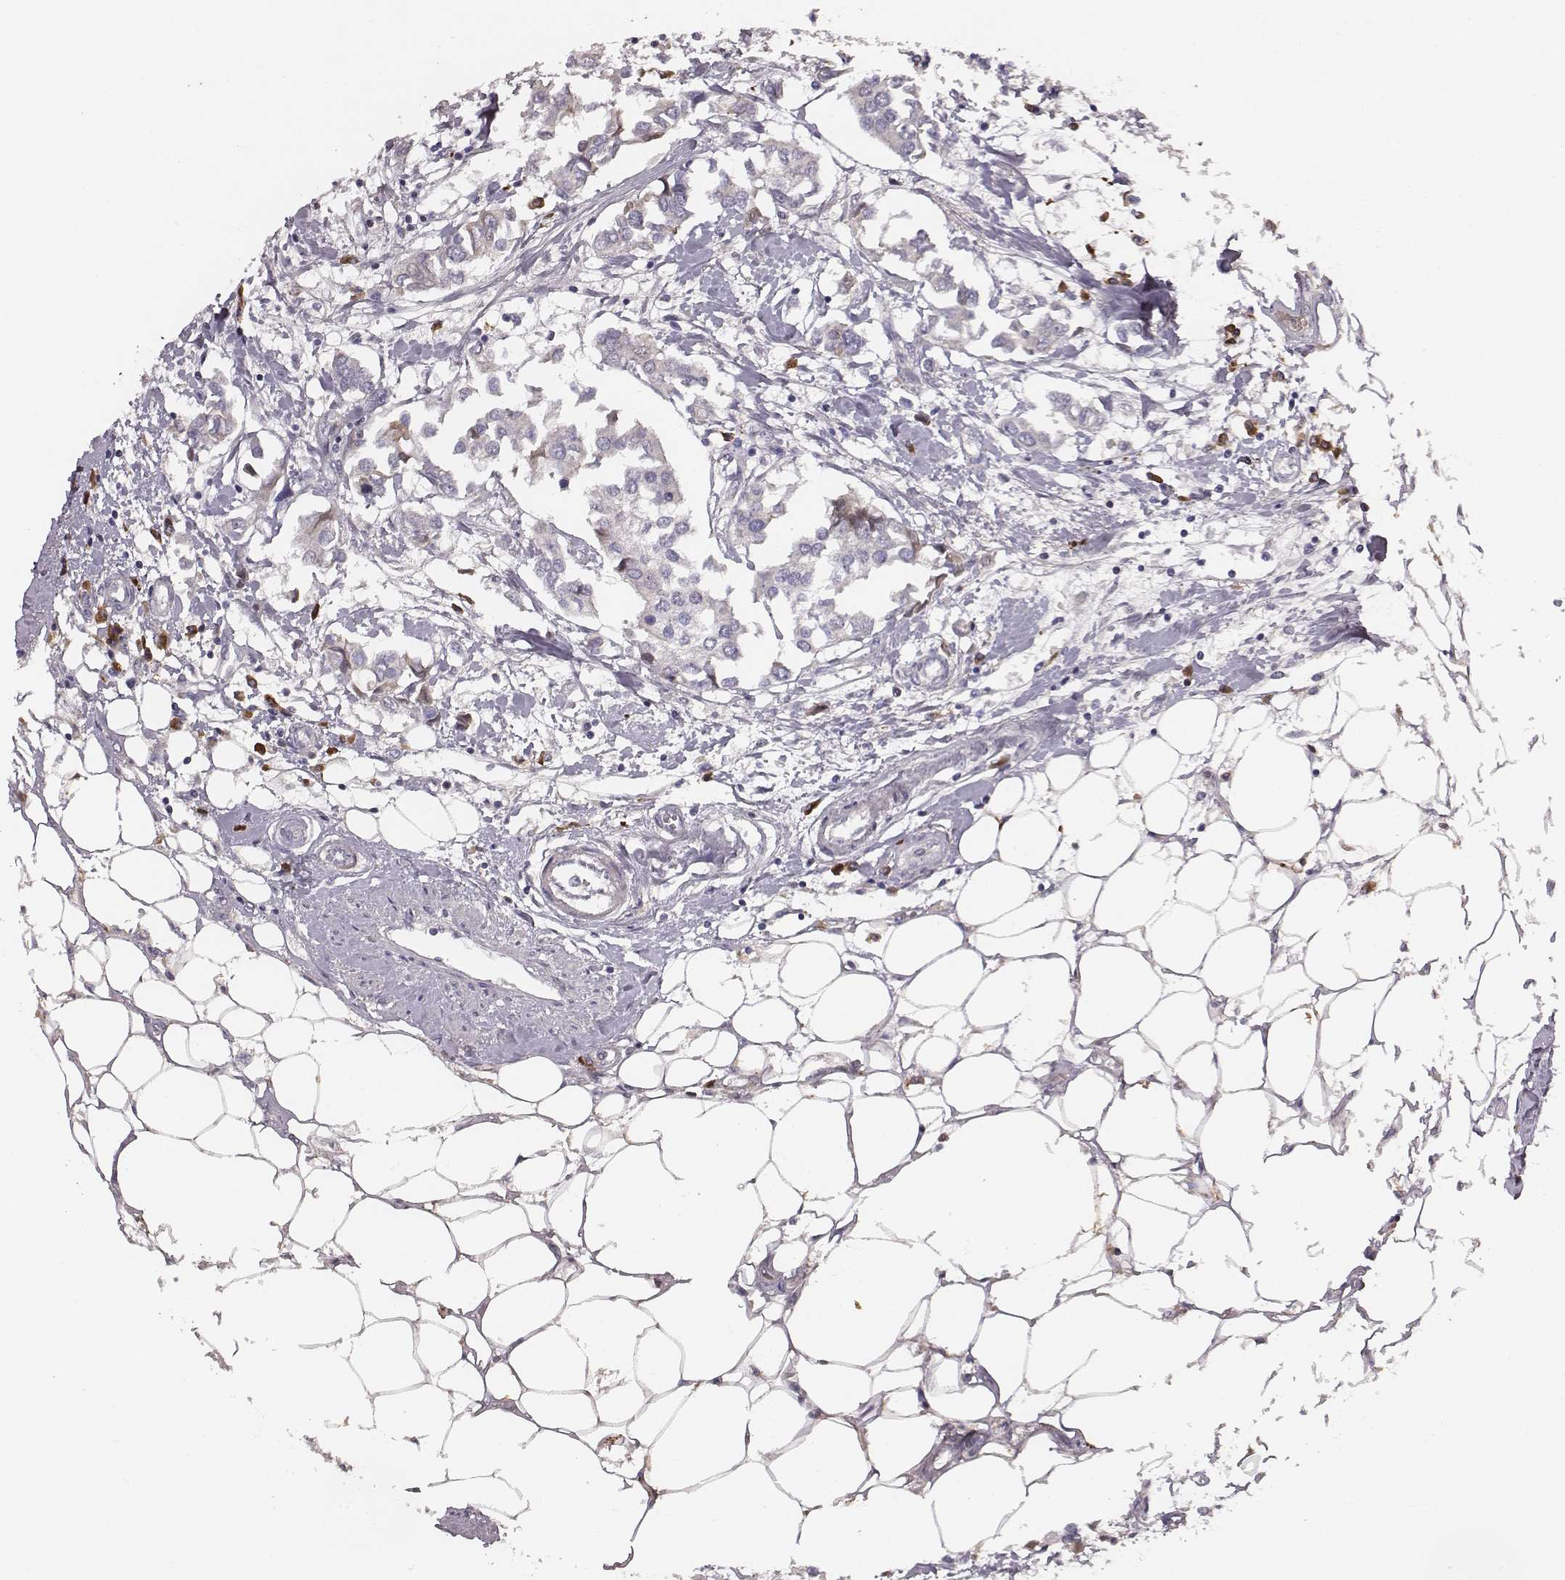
{"staining": {"intensity": "negative", "quantity": "none", "location": "none"}, "tissue": "breast cancer", "cell_type": "Tumor cells", "image_type": "cancer", "snomed": [{"axis": "morphology", "description": "Duct carcinoma"}, {"axis": "topography", "description": "Breast"}], "caption": "Tumor cells are negative for protein expression in human breast infiltrating ductal carcinoma.", "gene": "SLC22A6", "patient": {"sex": "female", "age": 83}}